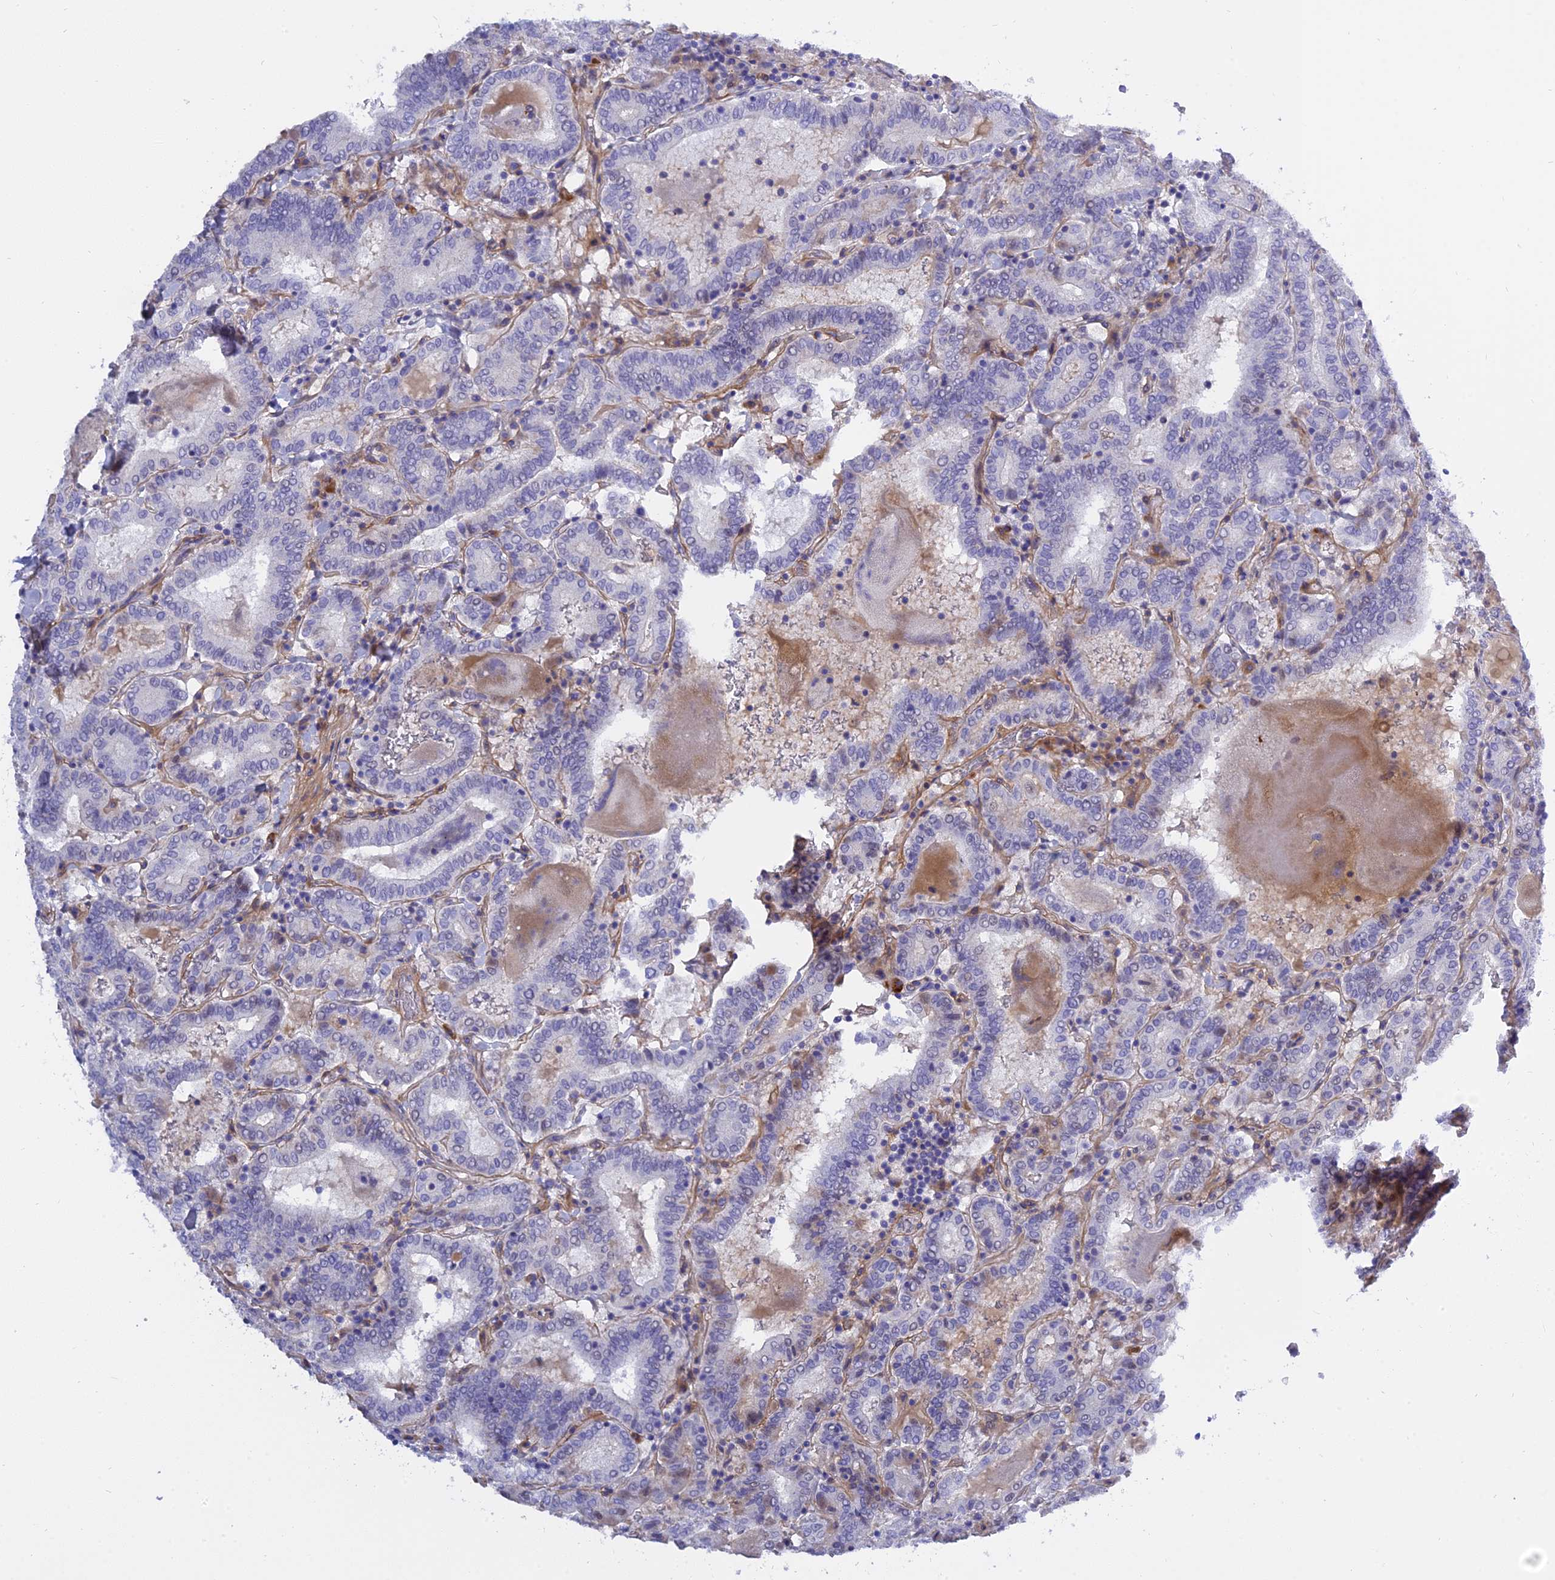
{"staining": {"intensity": "negative", "quantity": "none", "location": "none"}, "tissue": "thyroid cancer", "cell_type": "Tumor cells", "image_type": "cancer", "snomed": [{"axis": "morphology", "description": "Papillary adenocarcinoma, NOS"}, {"axis": "topography", "description": "Thyroid gland"}], "caption": "IHC micrograph of neoplastic tissue: human papillary adenocarcinoma (thyroid) stained with DAB demonstrates no significant protein positivity in tumor cells.", "gene": "MBD3L1", "patient": {"sex": "female", "age": 72}}